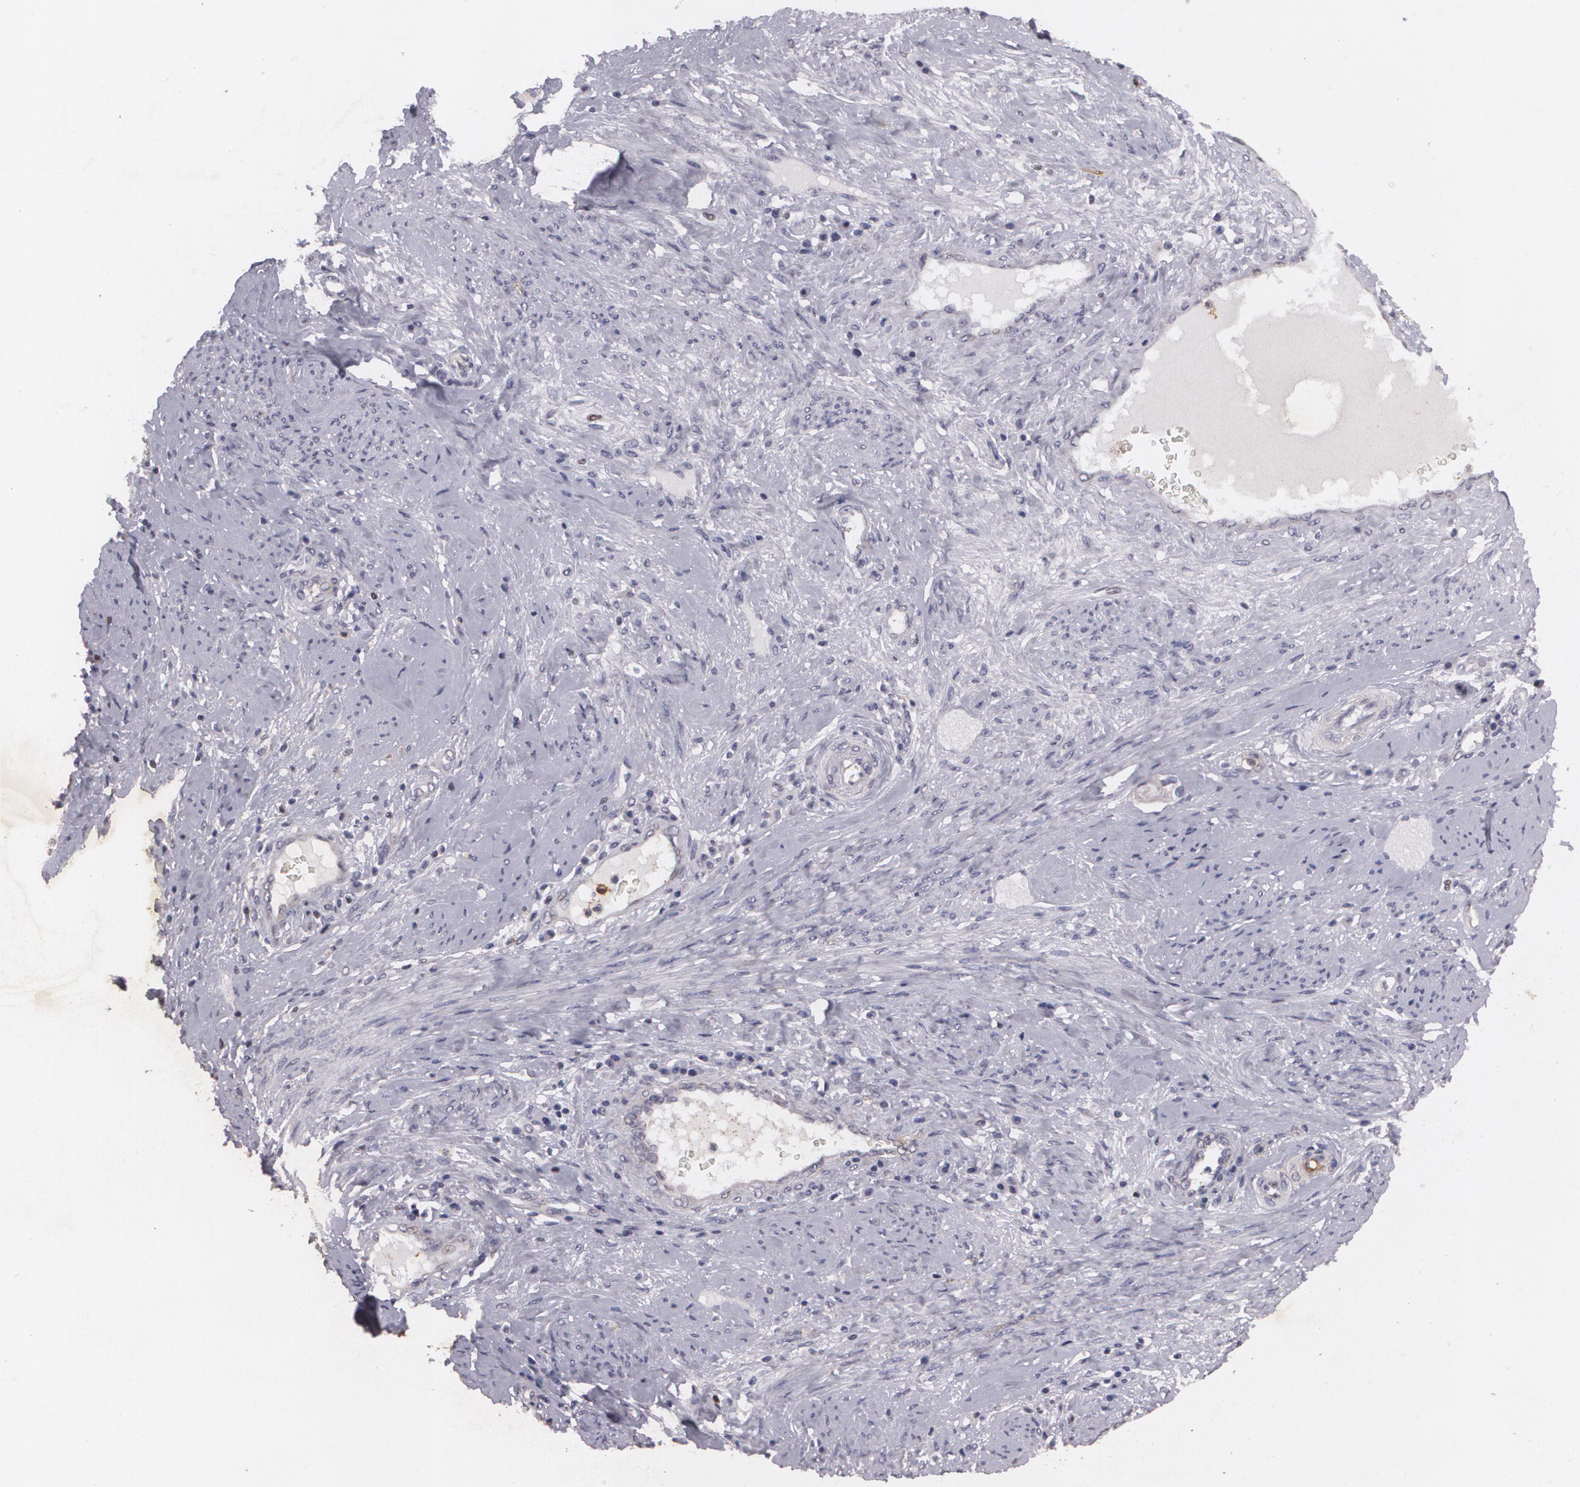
{"staining": {"intensity": "weak", "quantity": "<25%", "location": "cytoplasmic/membranous,nuclear"}, "tissue": "cervical cancer", "cell_type": "Tumor cells", "image_type": "cancer", "snomed": [{"axis": "morphology", "description": "Squamous cell carcinoma, NOS"}, {"axis": "topography", "description": "Cervix"}], "caption": "The immunohistochemistry micrograph has no significant staining in tumor cells of cervical cancer (squamous cell carcinoma) tissue.", "gene": "KCNA4", "patient": {"sex": "female", "age": 41}}